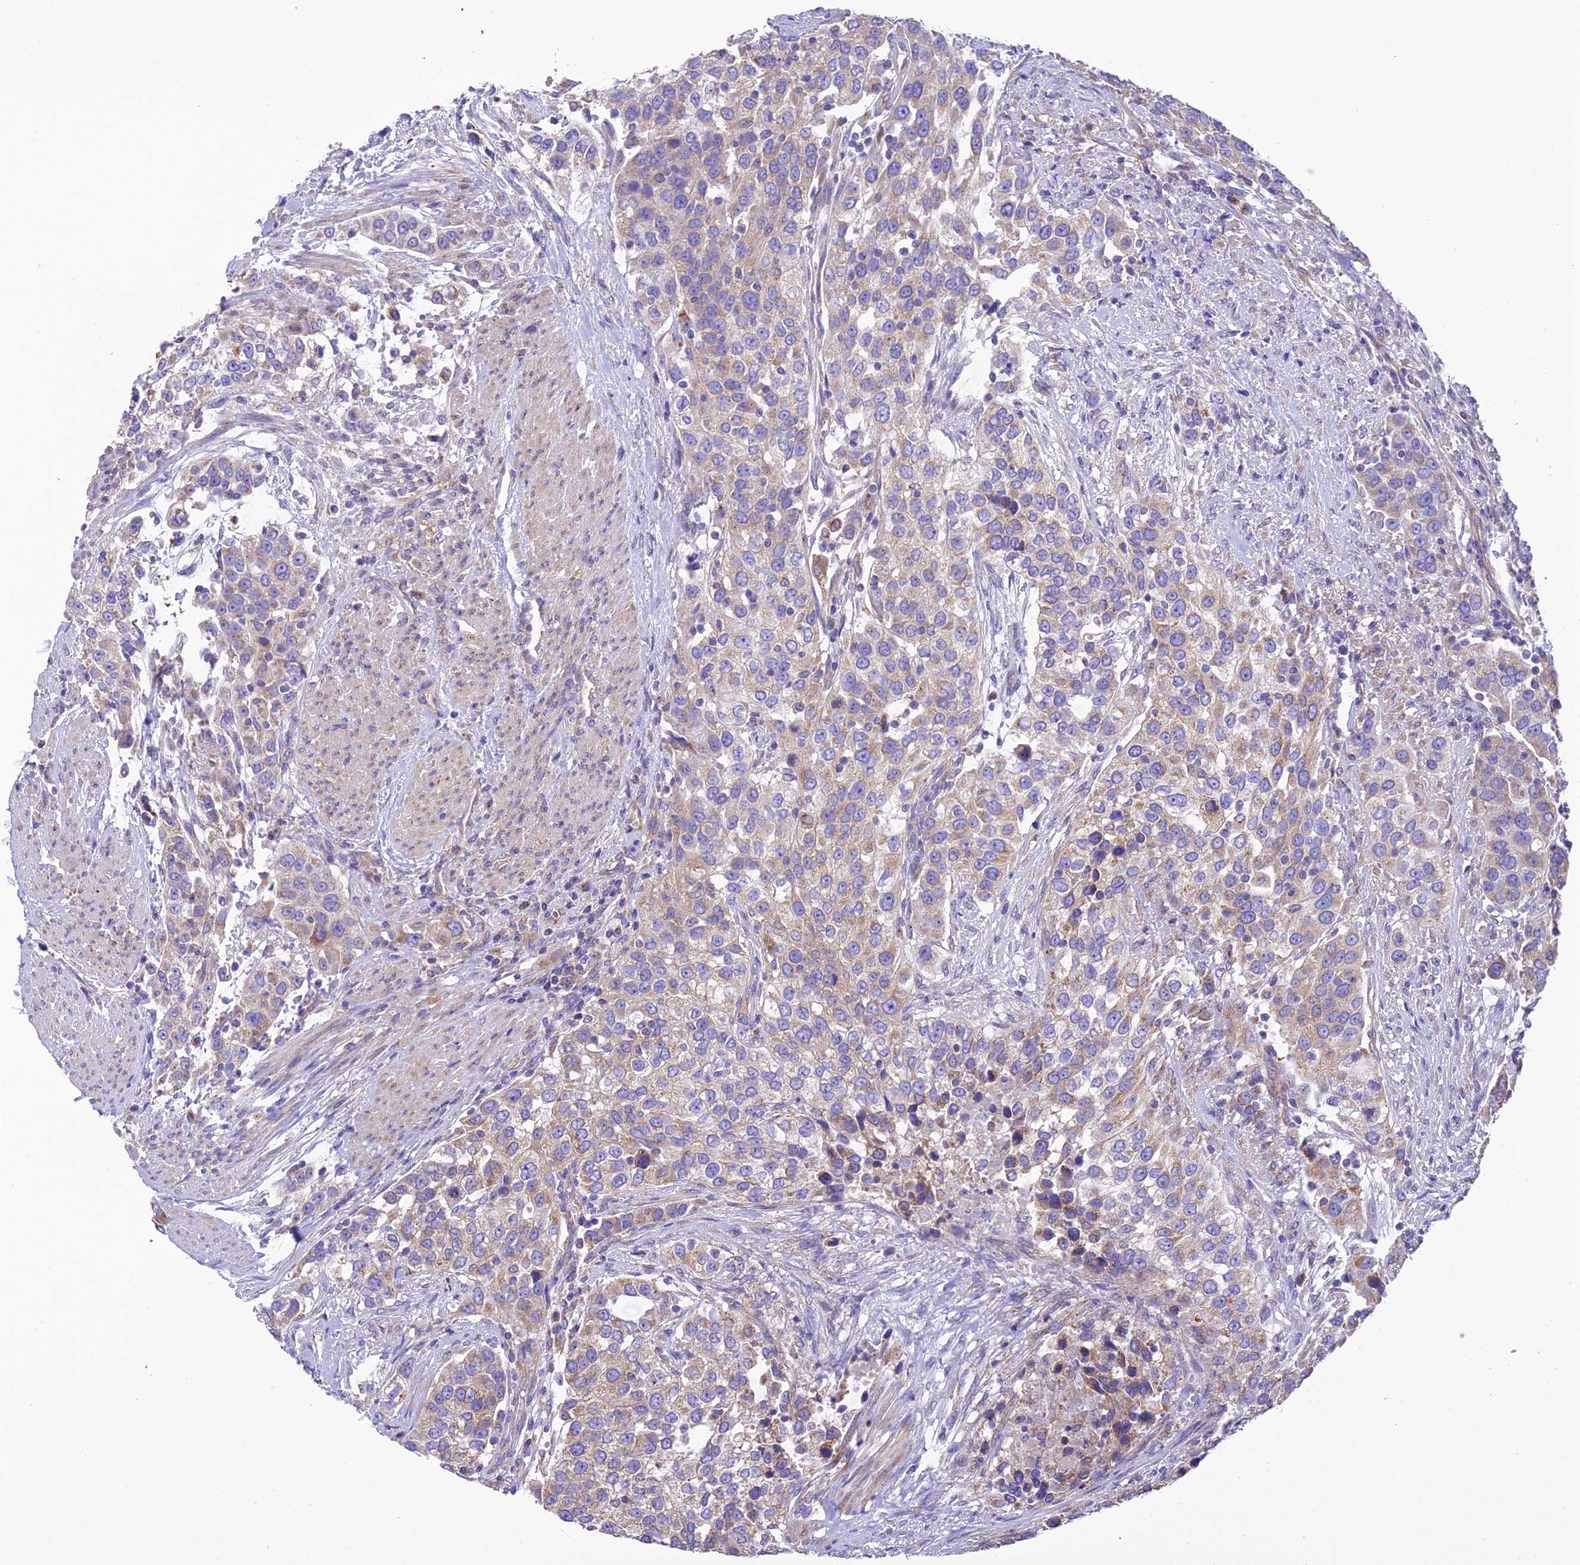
{"staining": {"intensity": "moderate", "quantity": "<25%", "location": "cytoplasmic/membranous"}, "tissue": "urothelial cancer", "cell_type": "Tumor cells", "image_type": "cancer", "snomed": [{"axis": "morphology", "description": "Urothelial carcinoma, High grade"}, {"axis": "topography", "description": "Urinary bladder"}], "caption": "DAB (3,3'-diaminobenzidine) immunohistochemical staining of human high-grade urothelial carcinoma demonstrates moderate cytoplasmic/membranous protein expression in approximately <25% of tumor cells.", "gene": "MAP3K12", "patient": {"sex": "female", "age": 80}}